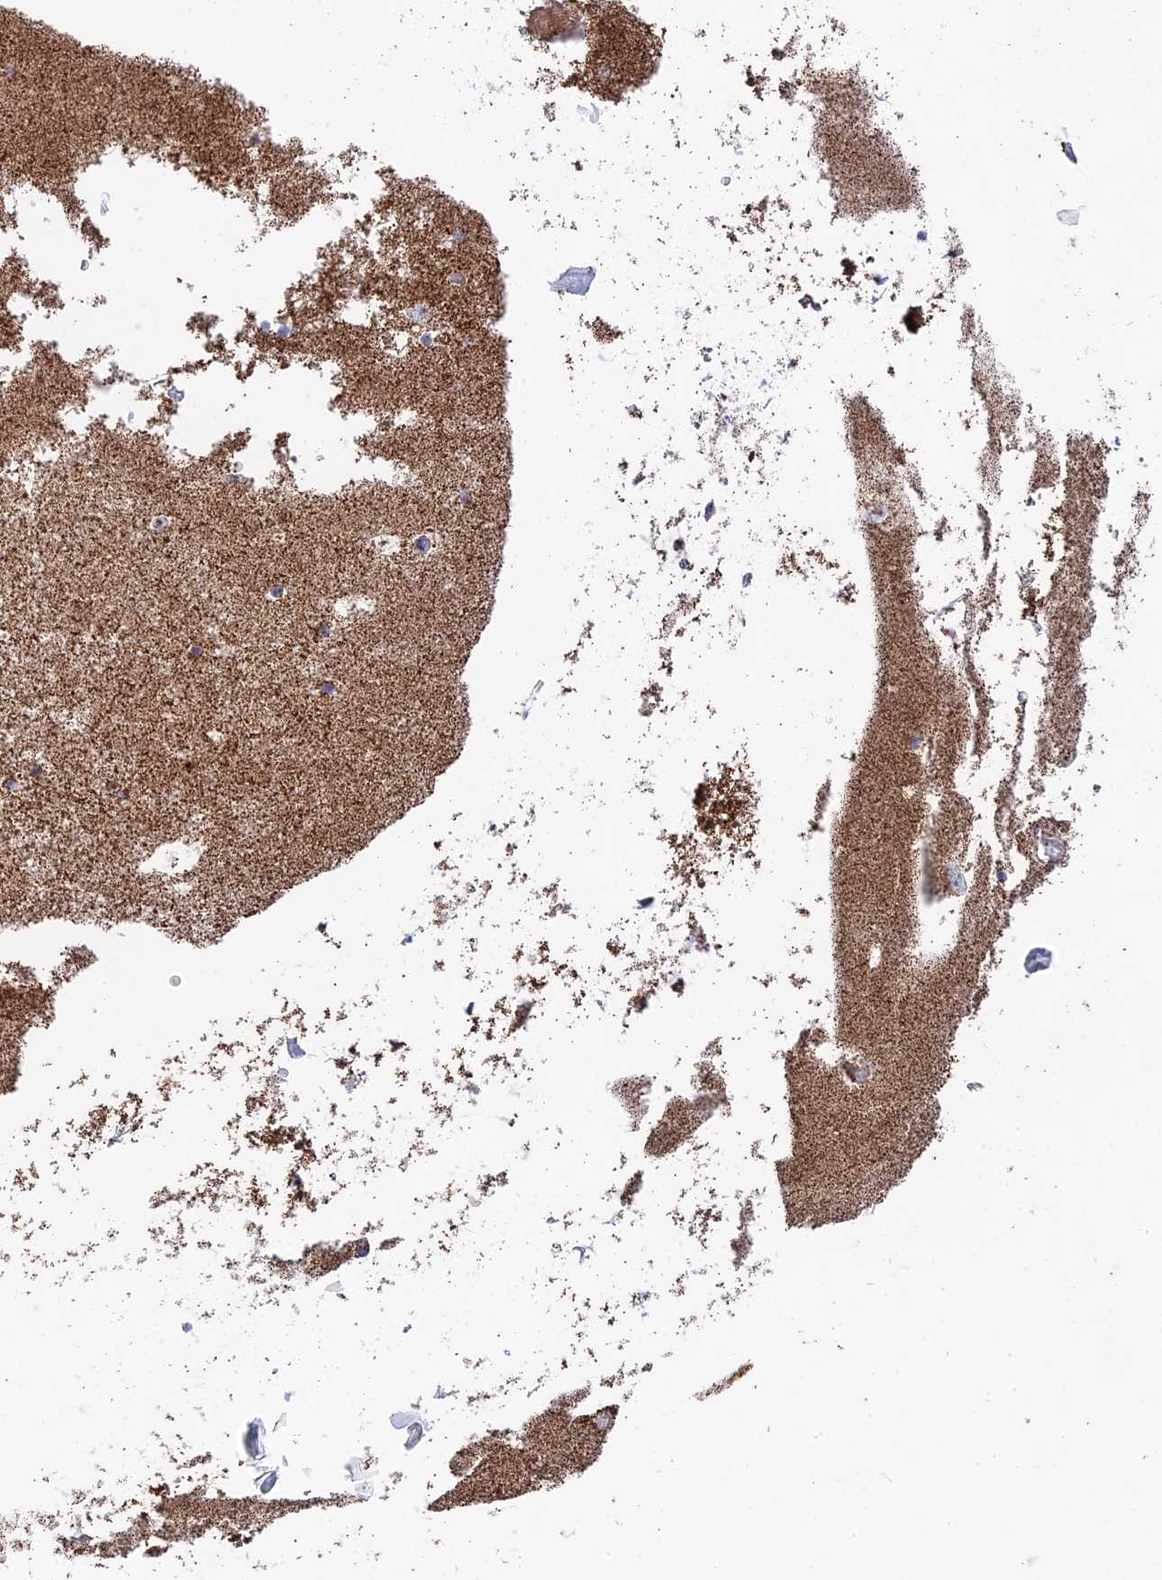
{"staining": {"intensity": "moderate", "quantity": "<25%", "location": "cytoplasmic/membranous"}, "tissue": "hippocampus", "cell_type": "Glial cells", "image_type": "normal", "snomed": [{"axis": "morphology", "description": "Normal tissue, NOS"}, {"axis": "topography", "description": "Hippocampus"}], "caption": "Brown immunohistochemical staining in normal human hippocampus shows moderate cytoplasmic/membranous positivity in approximately <25% of glial cells. (brown staining indicates protein expression, while blue staining denotes nuclei).", "gene": "NDUFA5", "patient": {"sex": "female", "age": 52}}